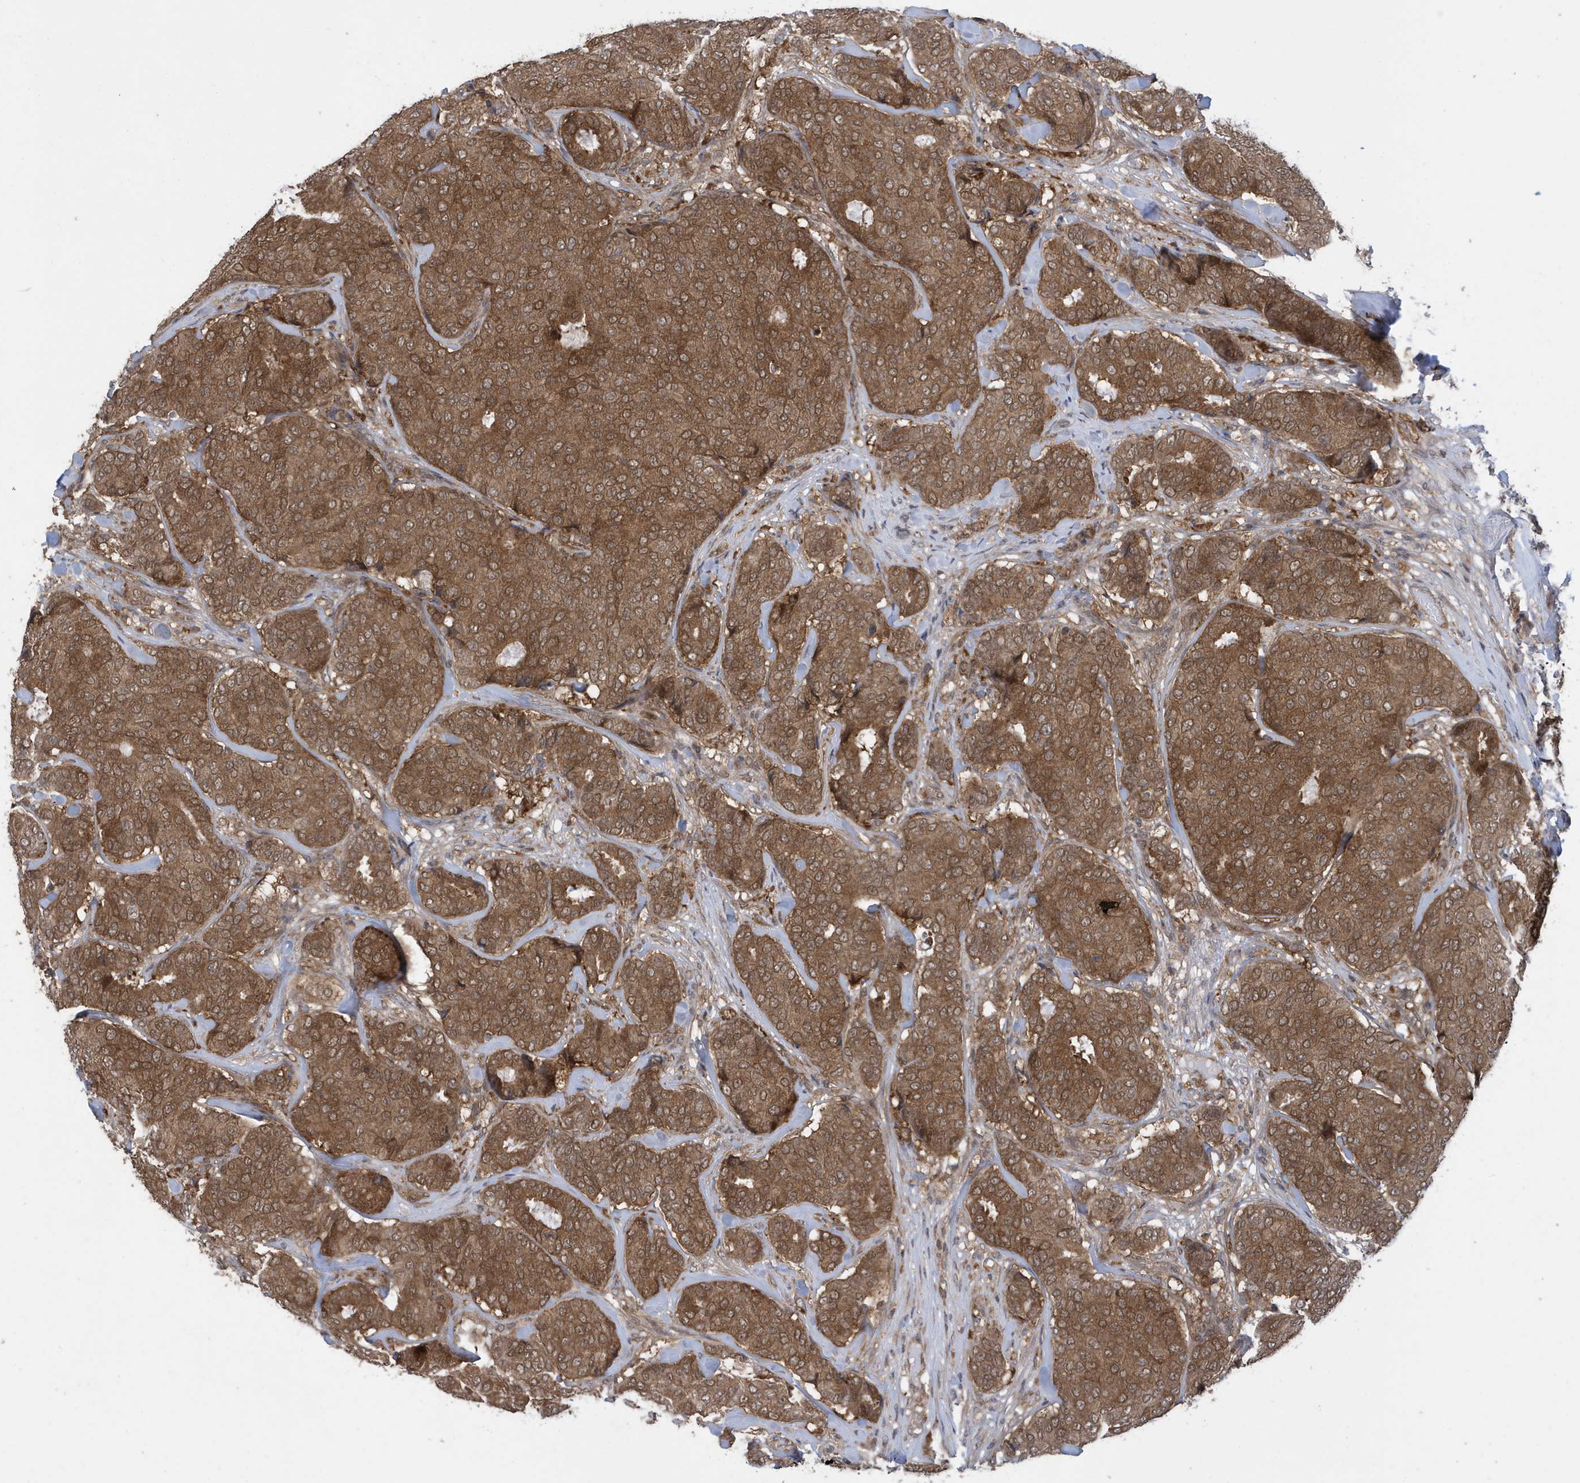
{"staining": {"intensity": "moderate", "quantity": ">75%", "location": "cytoplasmic/membranous,nuclear"}, "tissue": "breast cancer", "cell_type": "Tumor cells", "image_type": "cancer", "snomed": [{"axis": "morphology", "description": "Duct carcinoma"}, {"axis": "topography", "description": "Breast"}], "caption": "Immunohistochemical staining of human breast cancer displays medium levels of moderate cytoplasmic/membranous and nuclear positivity in approximately >75% of tumor cells. The staining was performed using DAB (3,3'-diaminobenzidine) to visualize the protein expression in brown, while the nuclei were stained in blue with hematoxylin (Magnification: 20x).", "gene": "UBQLN1", "patient": {"sex": "female", "age": 75}}